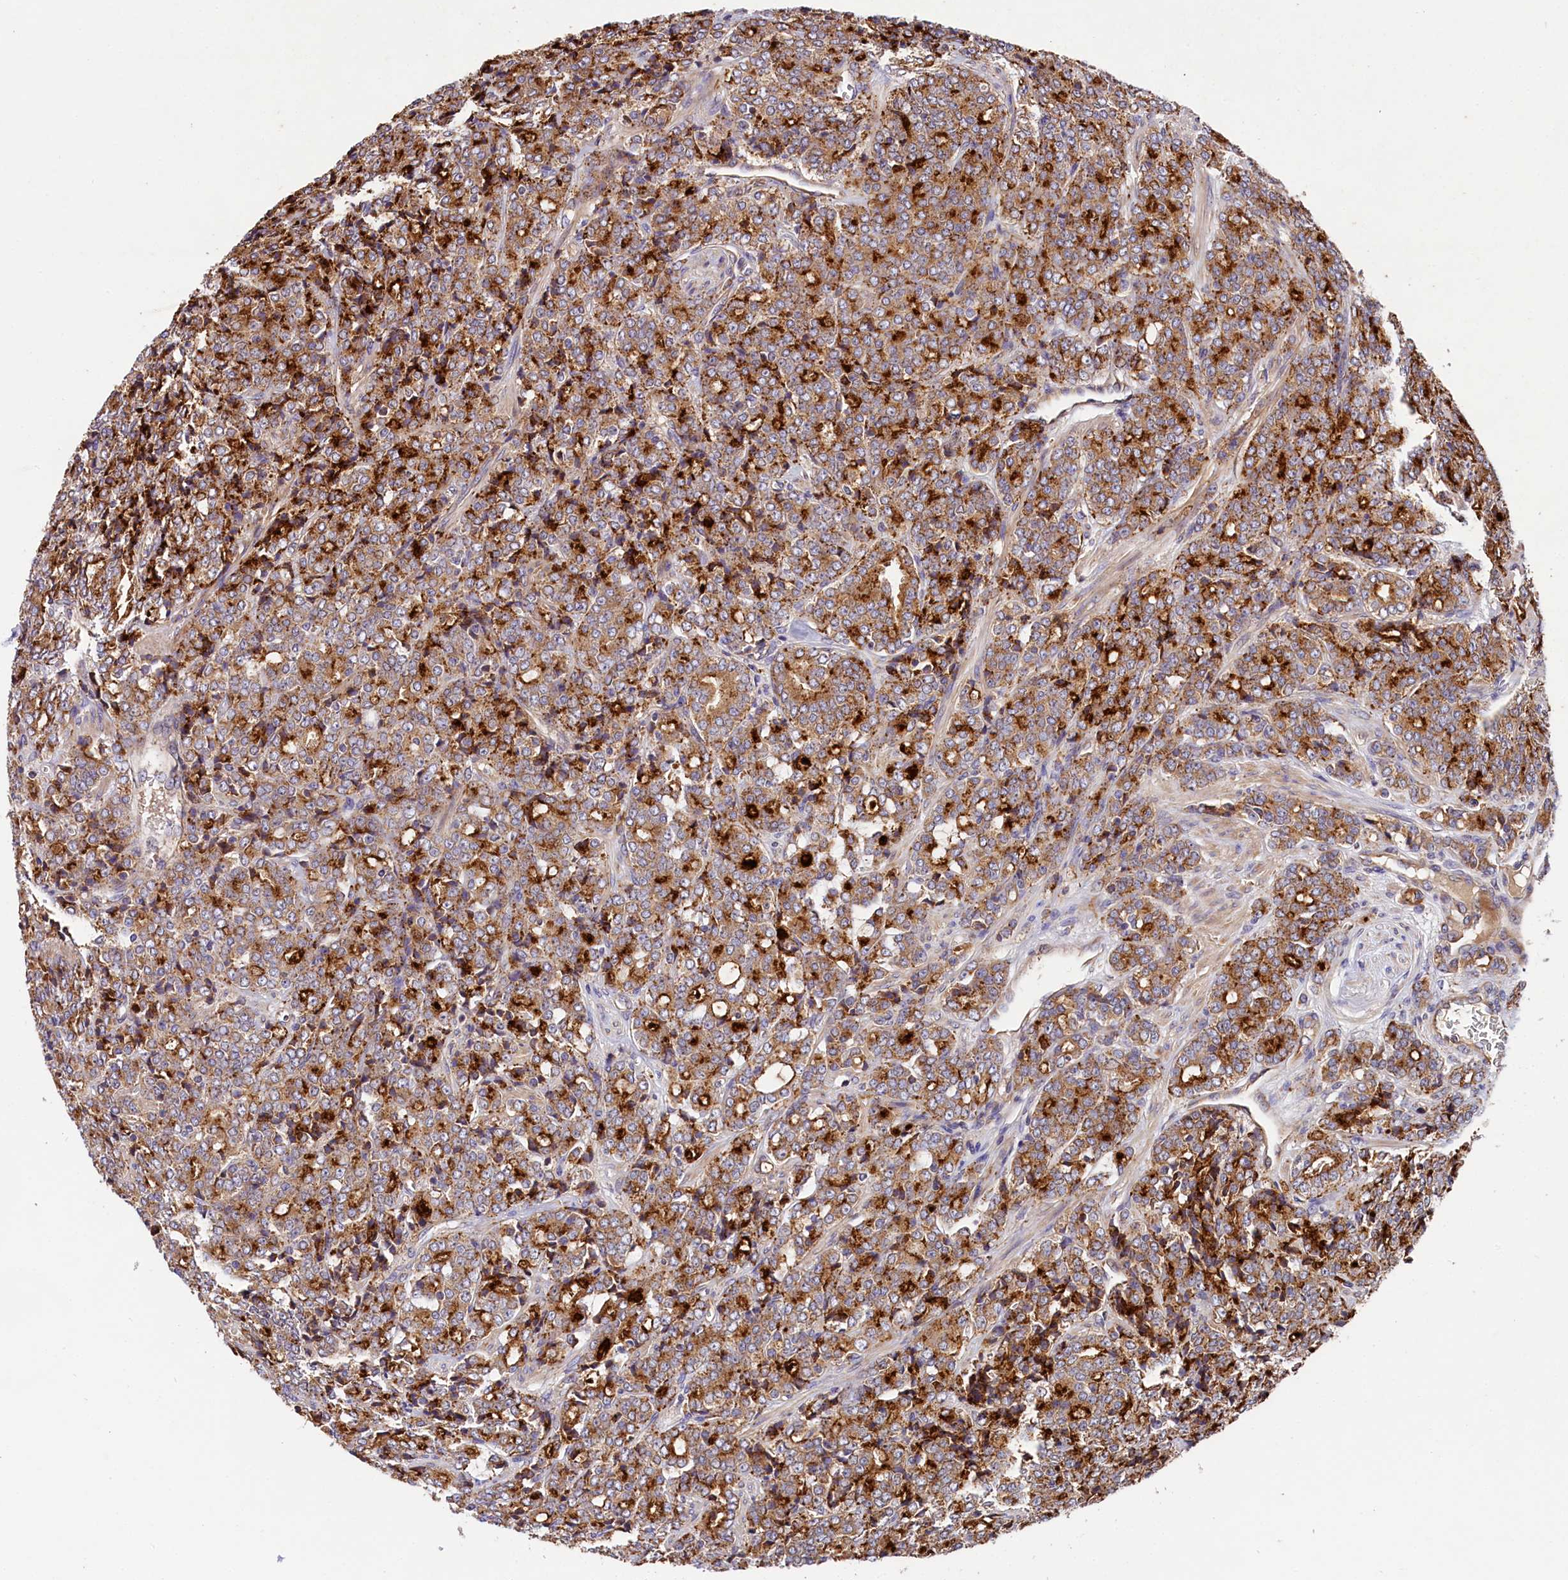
{"staining": {"intensity": "moderate", "quantity": ">75%", "location": "cytoplasmic/membranous"}, "tissue": "prostate cancer", "cell_type": "Tumor cells", "image_type": "cancer", "snomed": [{"axis": "morphology", "description": "Adenocarcinoma, High grade"}, {"axis": "topography", "description": "Prostate"}], "caption": "This is an image of immunohistochemistry (IHC) staining of prostate adenocarcinoma (high-grade), which shows moderate expression in the cytoplasmic/membranous of tumor cells.", "gene": "SPG11", "patient": {"sex": "male", "age": 62}}